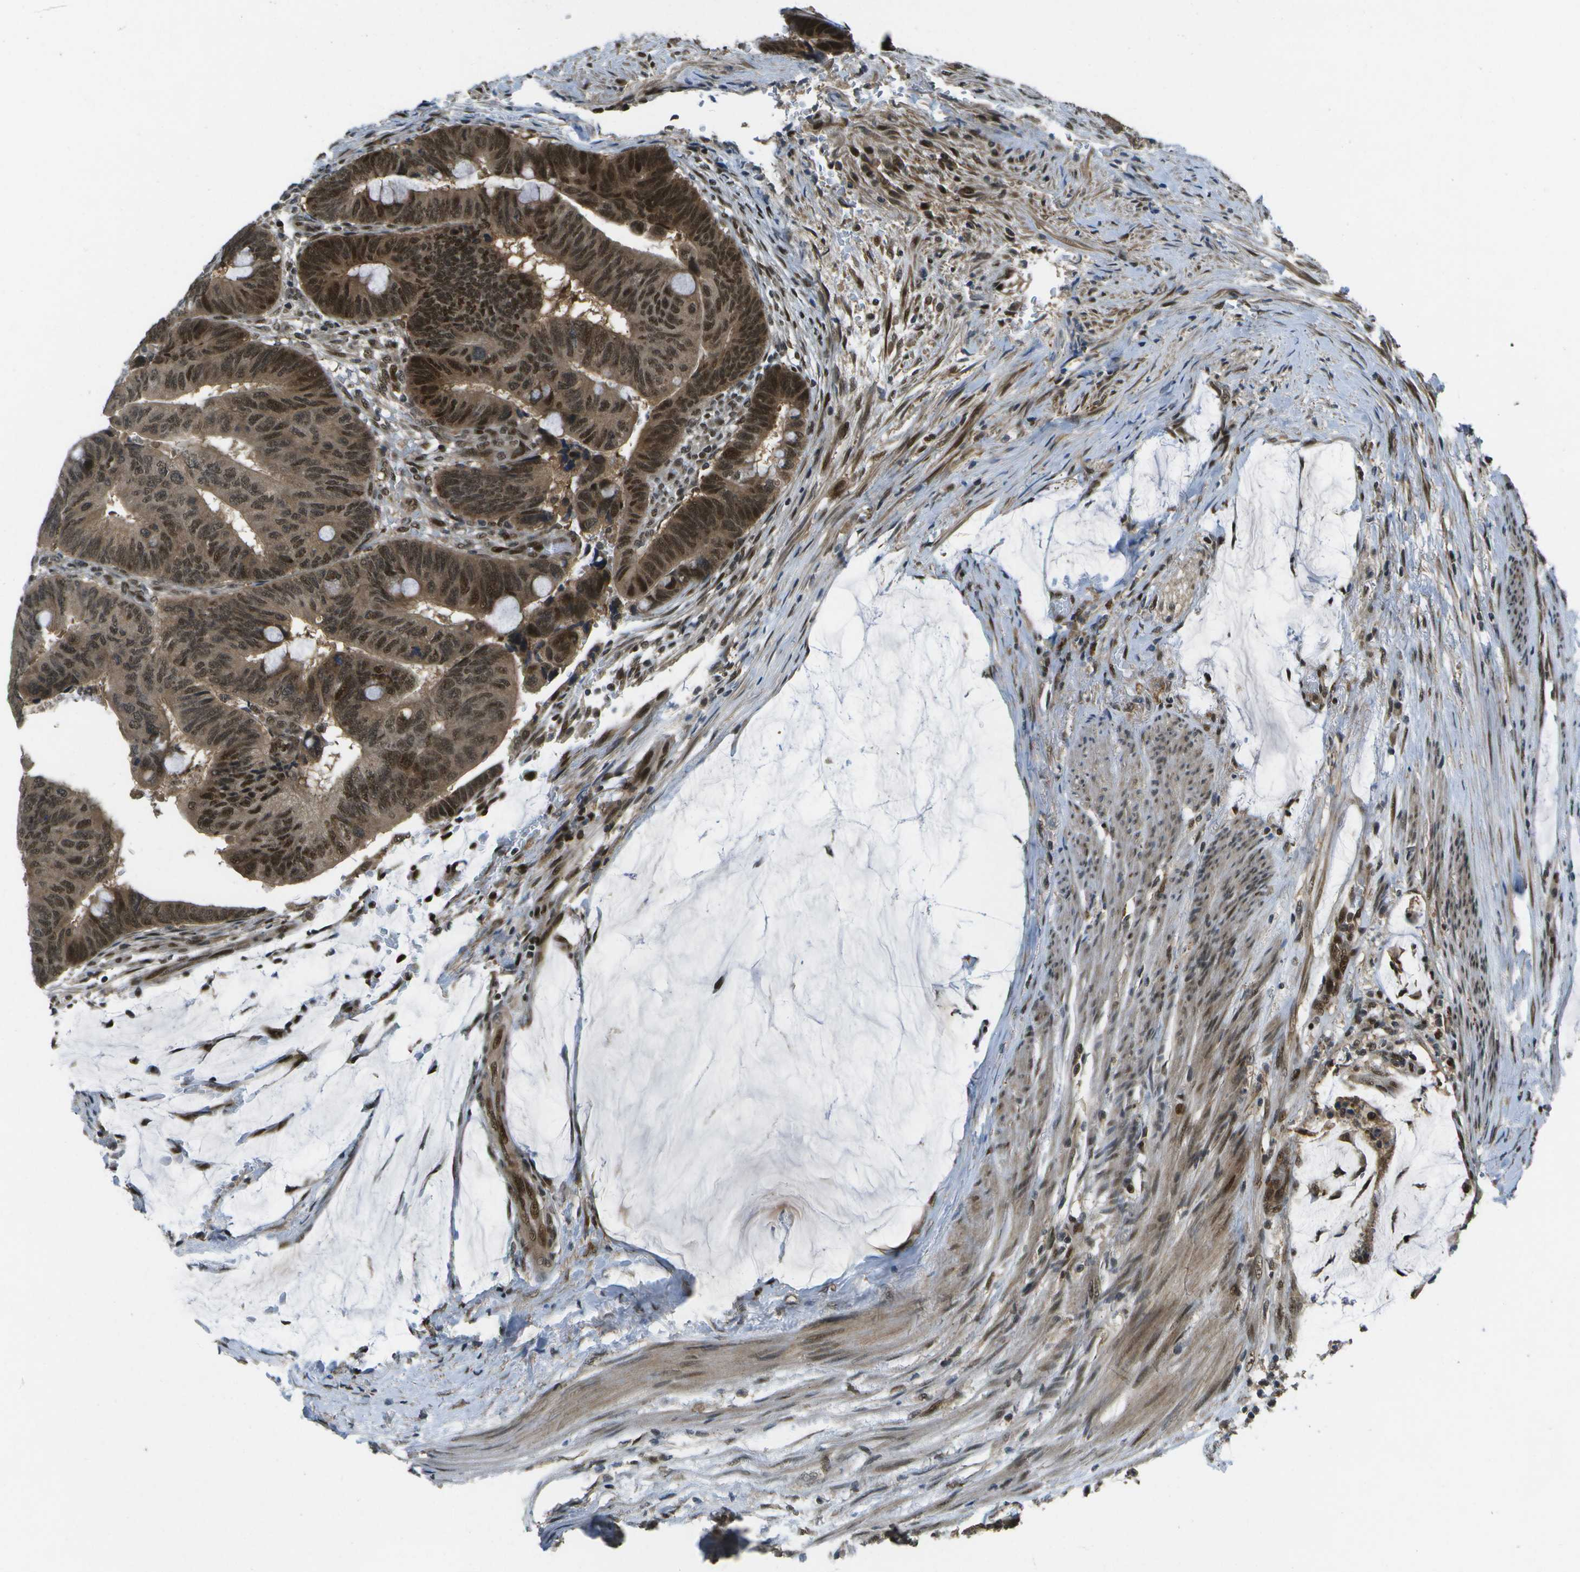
{"staining": {"intensity": "strong", "quantity": ">75%", "location": "cytoplasmic/membranous,nuclear"}, "tissue": "colorectal cancer", "cell_type": "Tumor cells", "image_type": "cancer", "snomed": [{"axis": "morphology", "description": "Normal tissue, NOS"}, {"axis": "morphology", "description": "Adenocarcinoma, NOS"}, {"axis": "topography", "description": "Rectum"}], "caption": "Immunohistochemical staining of human colorectal adenocarcinoma exhibits high levels of strong cytoplasmic/membranous and nuclear protein staining in about >75% of tumor cells.", "gene": "GANC", "patient": {"sex": "male", "age": 92}}